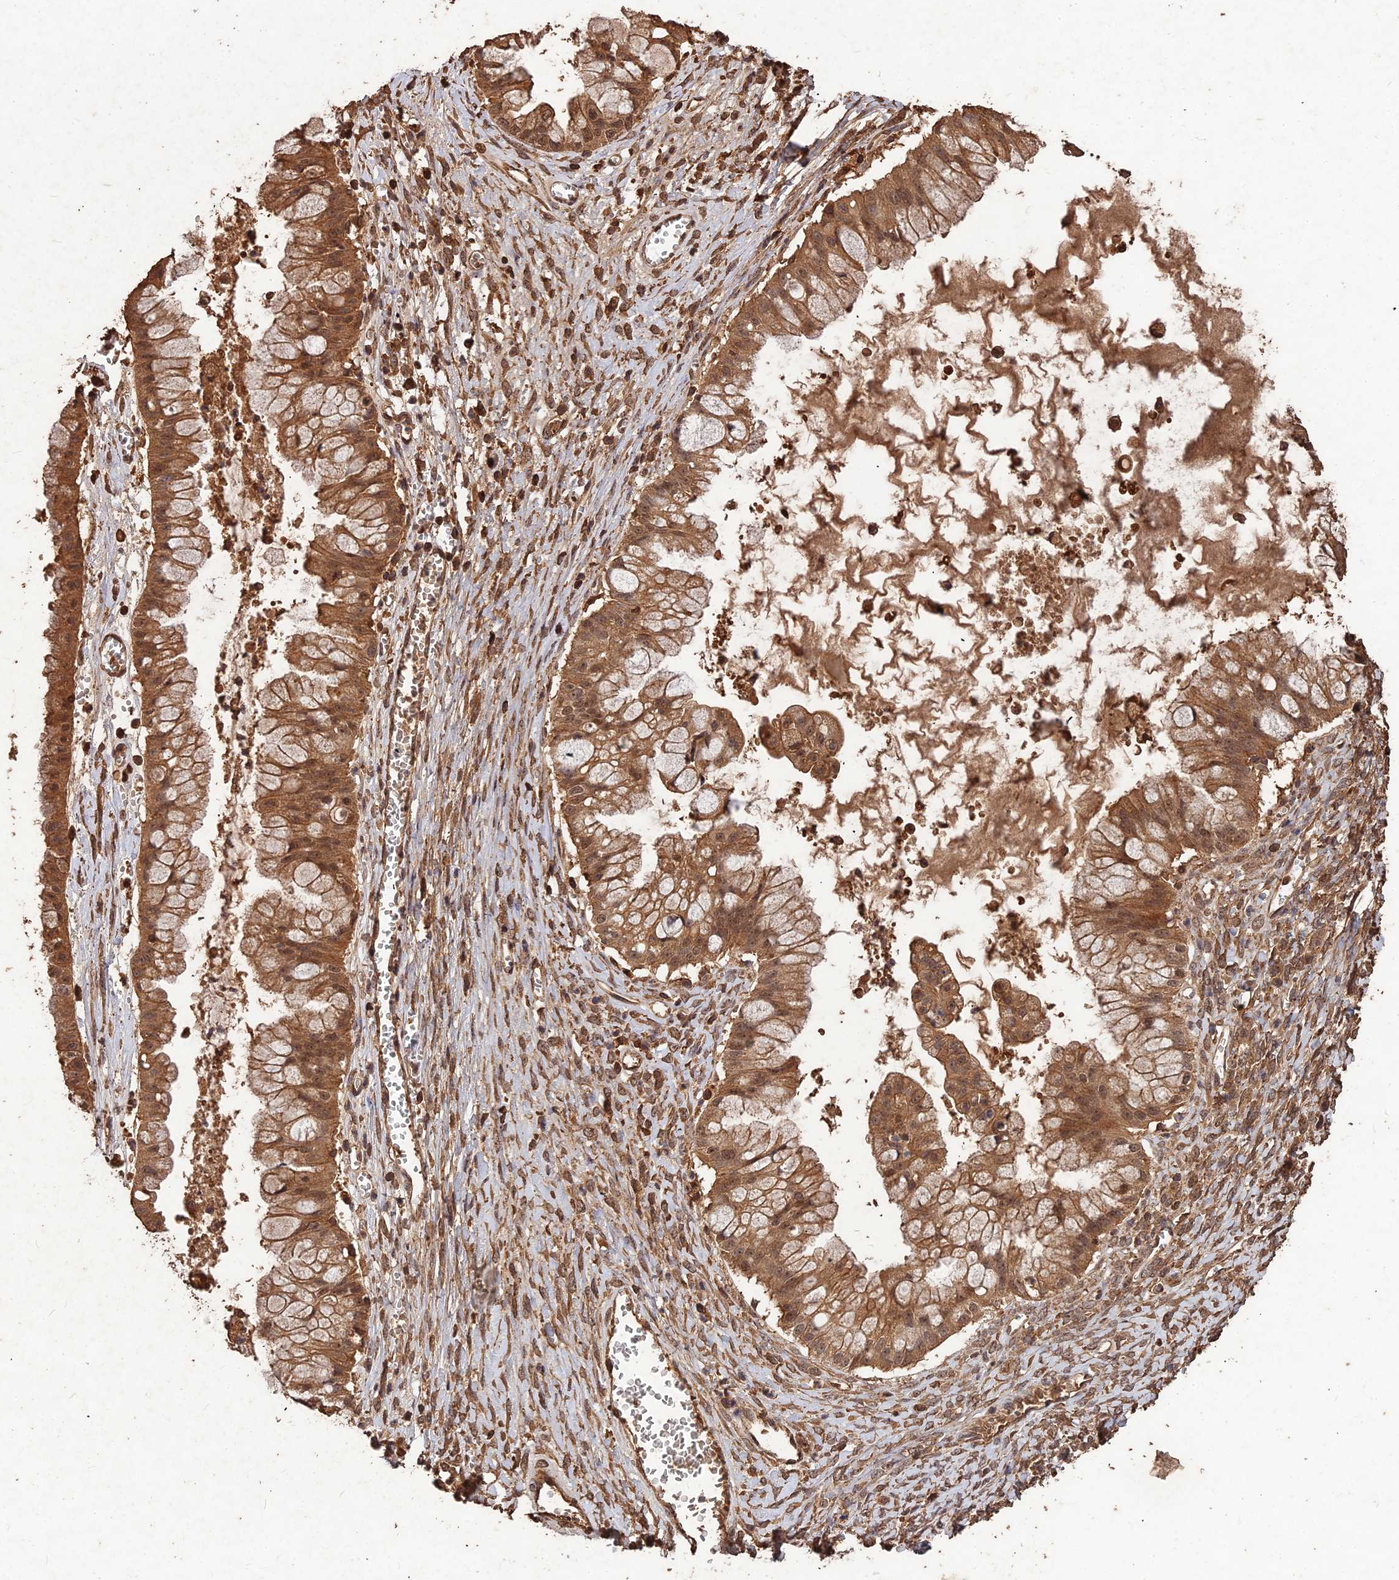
{"staining": {"intensity": "moderate", "quantity": ">75%", "location": "cytoplasmic/membranous,nuclear"}, "tissue": "ovarian cancer", "cell_type": "Tumor cells", "image_type": "cancer", "snomed": [{"axis": "morphology", "description": "Cystadenocarcinoma, mucinous, NOS"}, {"axis": "topography", "description": "Ovary"}], "caption": "A brown stain shows moderate cytoplasmic/membranous and nuclear expression of a protein in ovarian cancer tumor cells.", "gene": "SYMPK", "patient": {"sex": "female", "age": 70}}